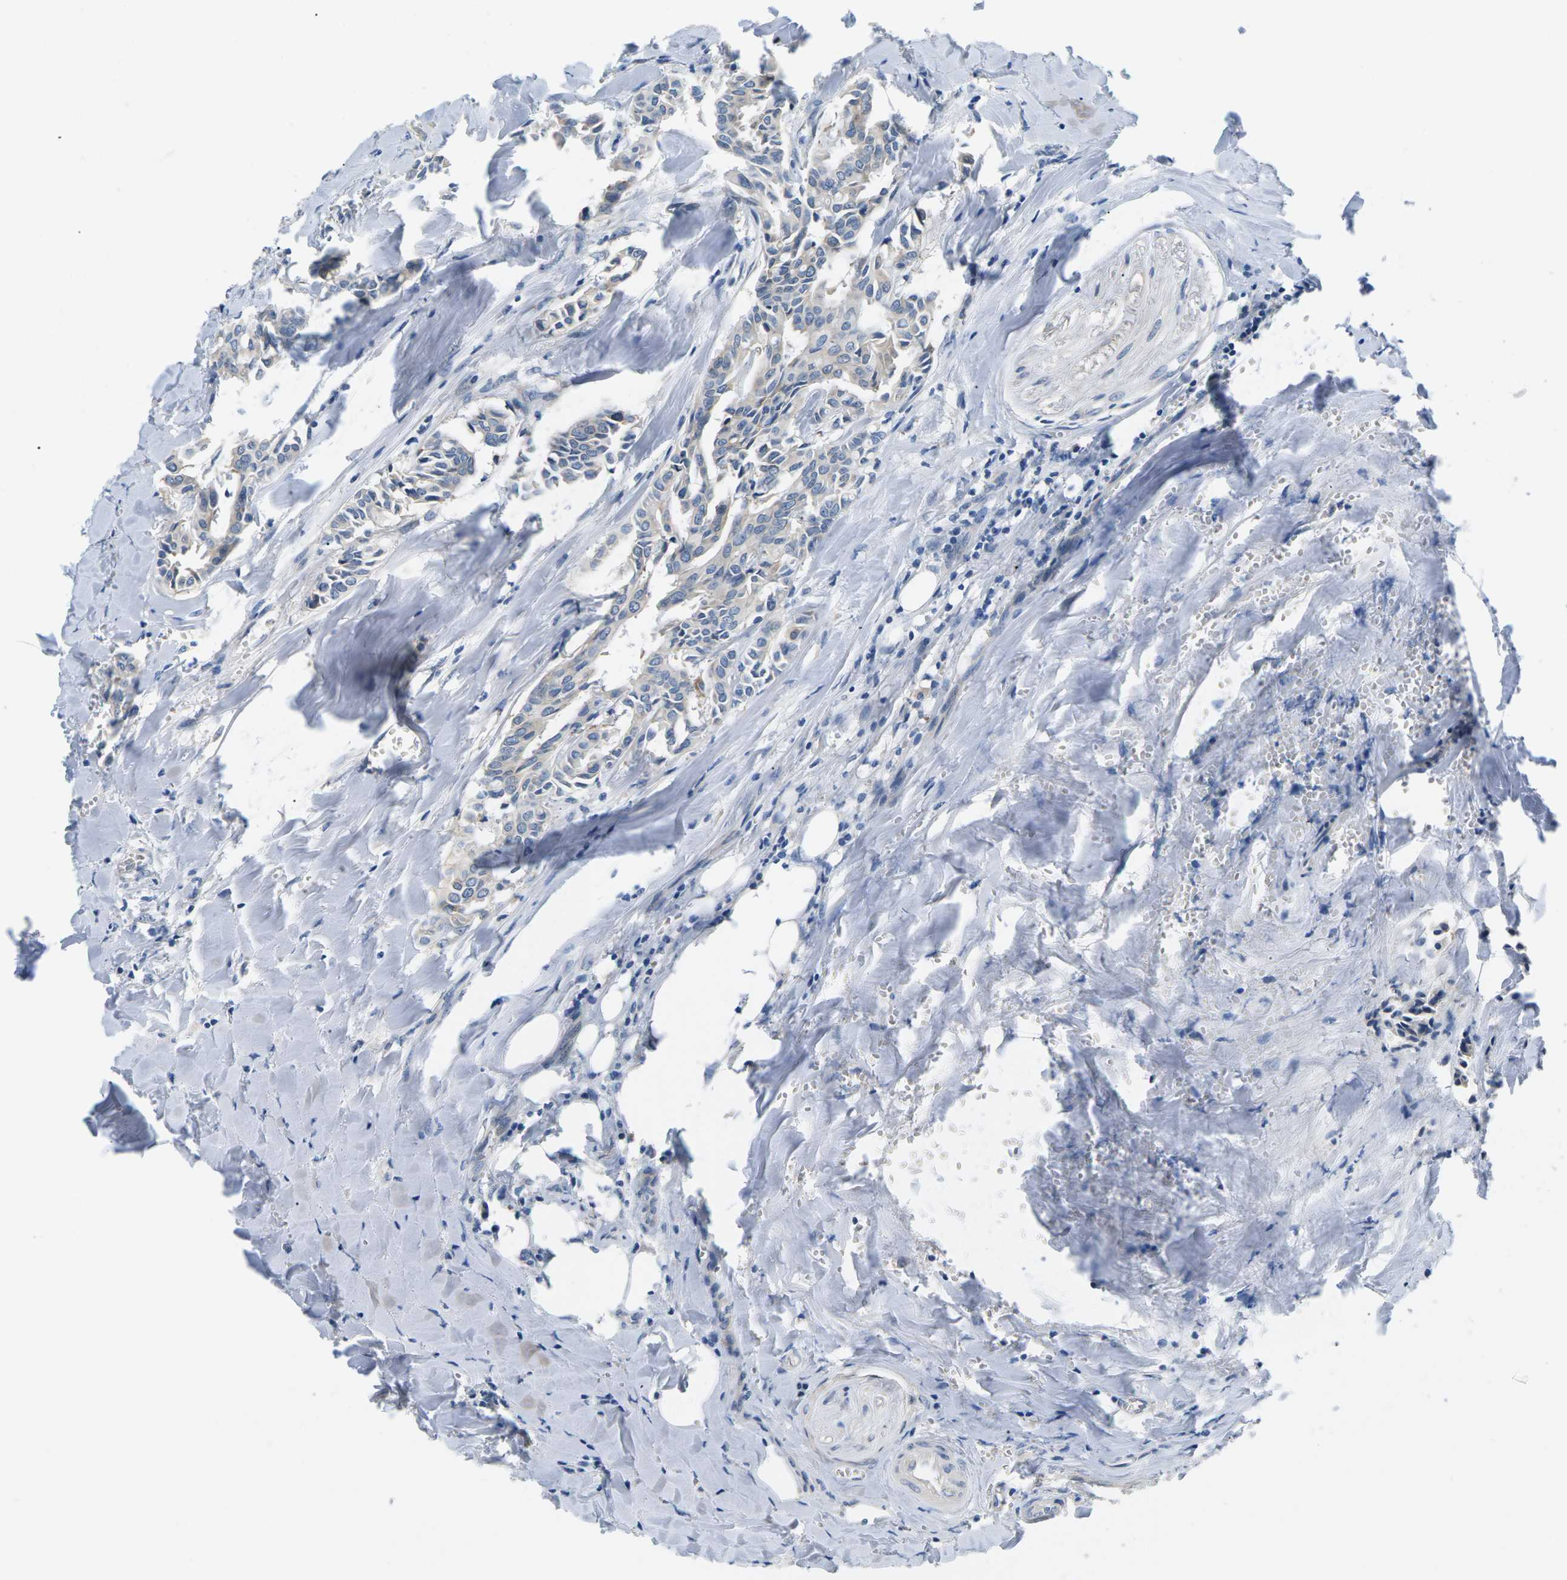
{"staining": {"intensity": "weak", "quantity": "<25%", "location": "cytoplasmic/membranous"}, "tissue": "head and neck cancer", "cell_type": "Tumor cells", "image_type": "cancer", "snomed": [{"axis": "morphology", "description": "Adenocarcinoma, NOS"}, {"axis": "topography", "description": "Salivary gland"}, {"axis": "topography", "description": "Head-Neck"}], "caption": "High magnification brightfield microscopy of adenocarcinoma (head and neck) stained with DAB (3,3'-diaminobenzidine) (brown) and counterstained with hematoxylin (blue): tumor cells show no significant staining.", "gene": "TSPAN2", "patient": {"sex": "female", "age": 59}}